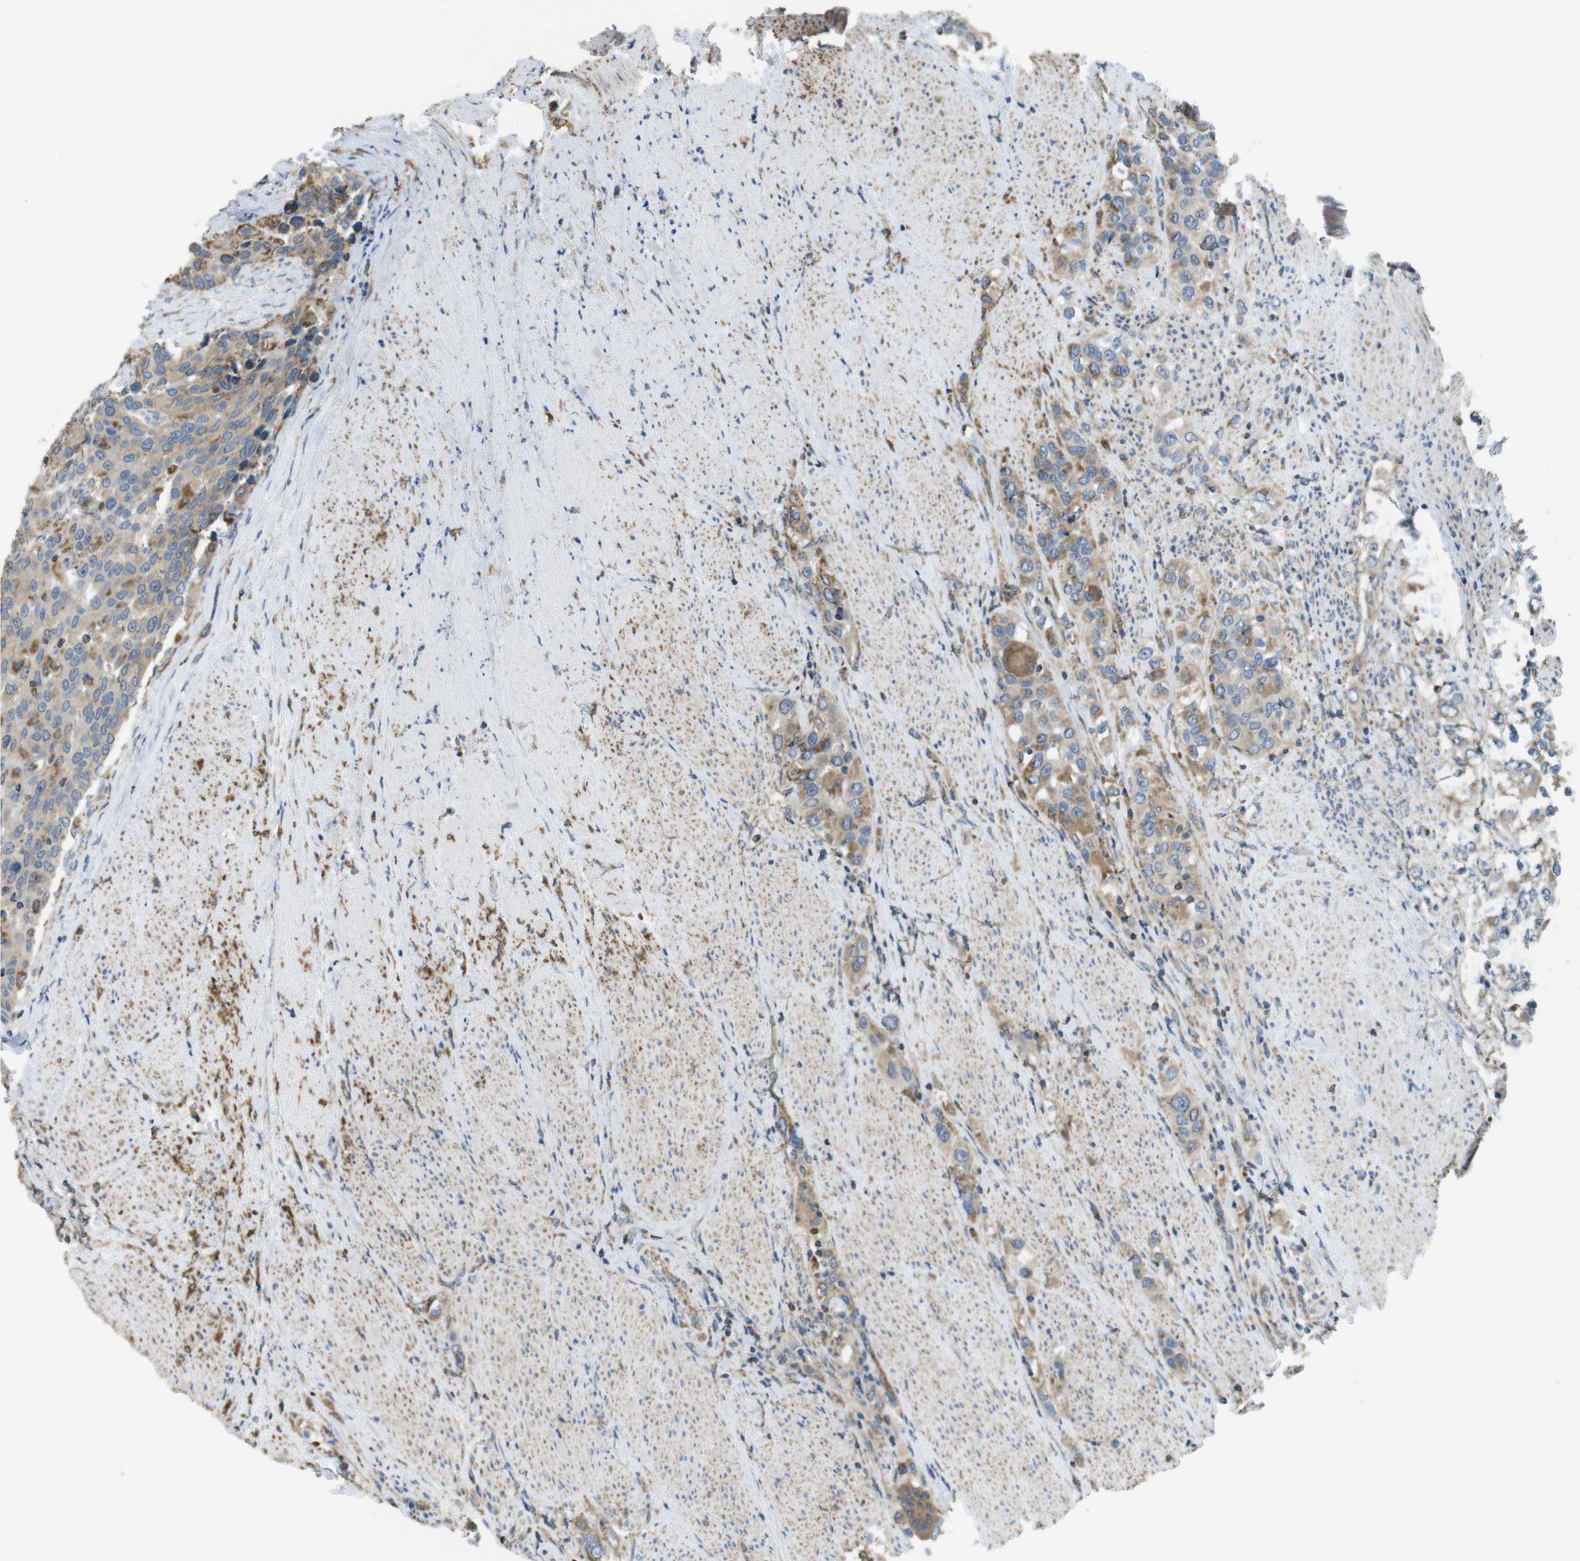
{"staining": {"intensity": "moderate", "quantity": "25%-75%", "location": "cytoplasmic/membranous"}, "tissue": "urothelial cancer", "cell_type": "Tumor cells", "image_type": "cancer", "snomed": [{"axis": "morphology", "description": "Urothelial carcinoma, High grade"}, {"axis": "topography", "description": "Urinary bladder"}], "caption": "Immunohistochemical staining of human high-grade urothelial carcinoma reveals medium levels of moderate cytoplasmic/membranous expression in approximately 25%-75% of tumor cells. The staining was performed using DAB (3,3'-diaminobenzidine), with brown indicating positive protein expression. Nuclei are stained blue with hematoxylin.", "gene": "GRIK2", "patient": {"sex": "female", "age": 80}}